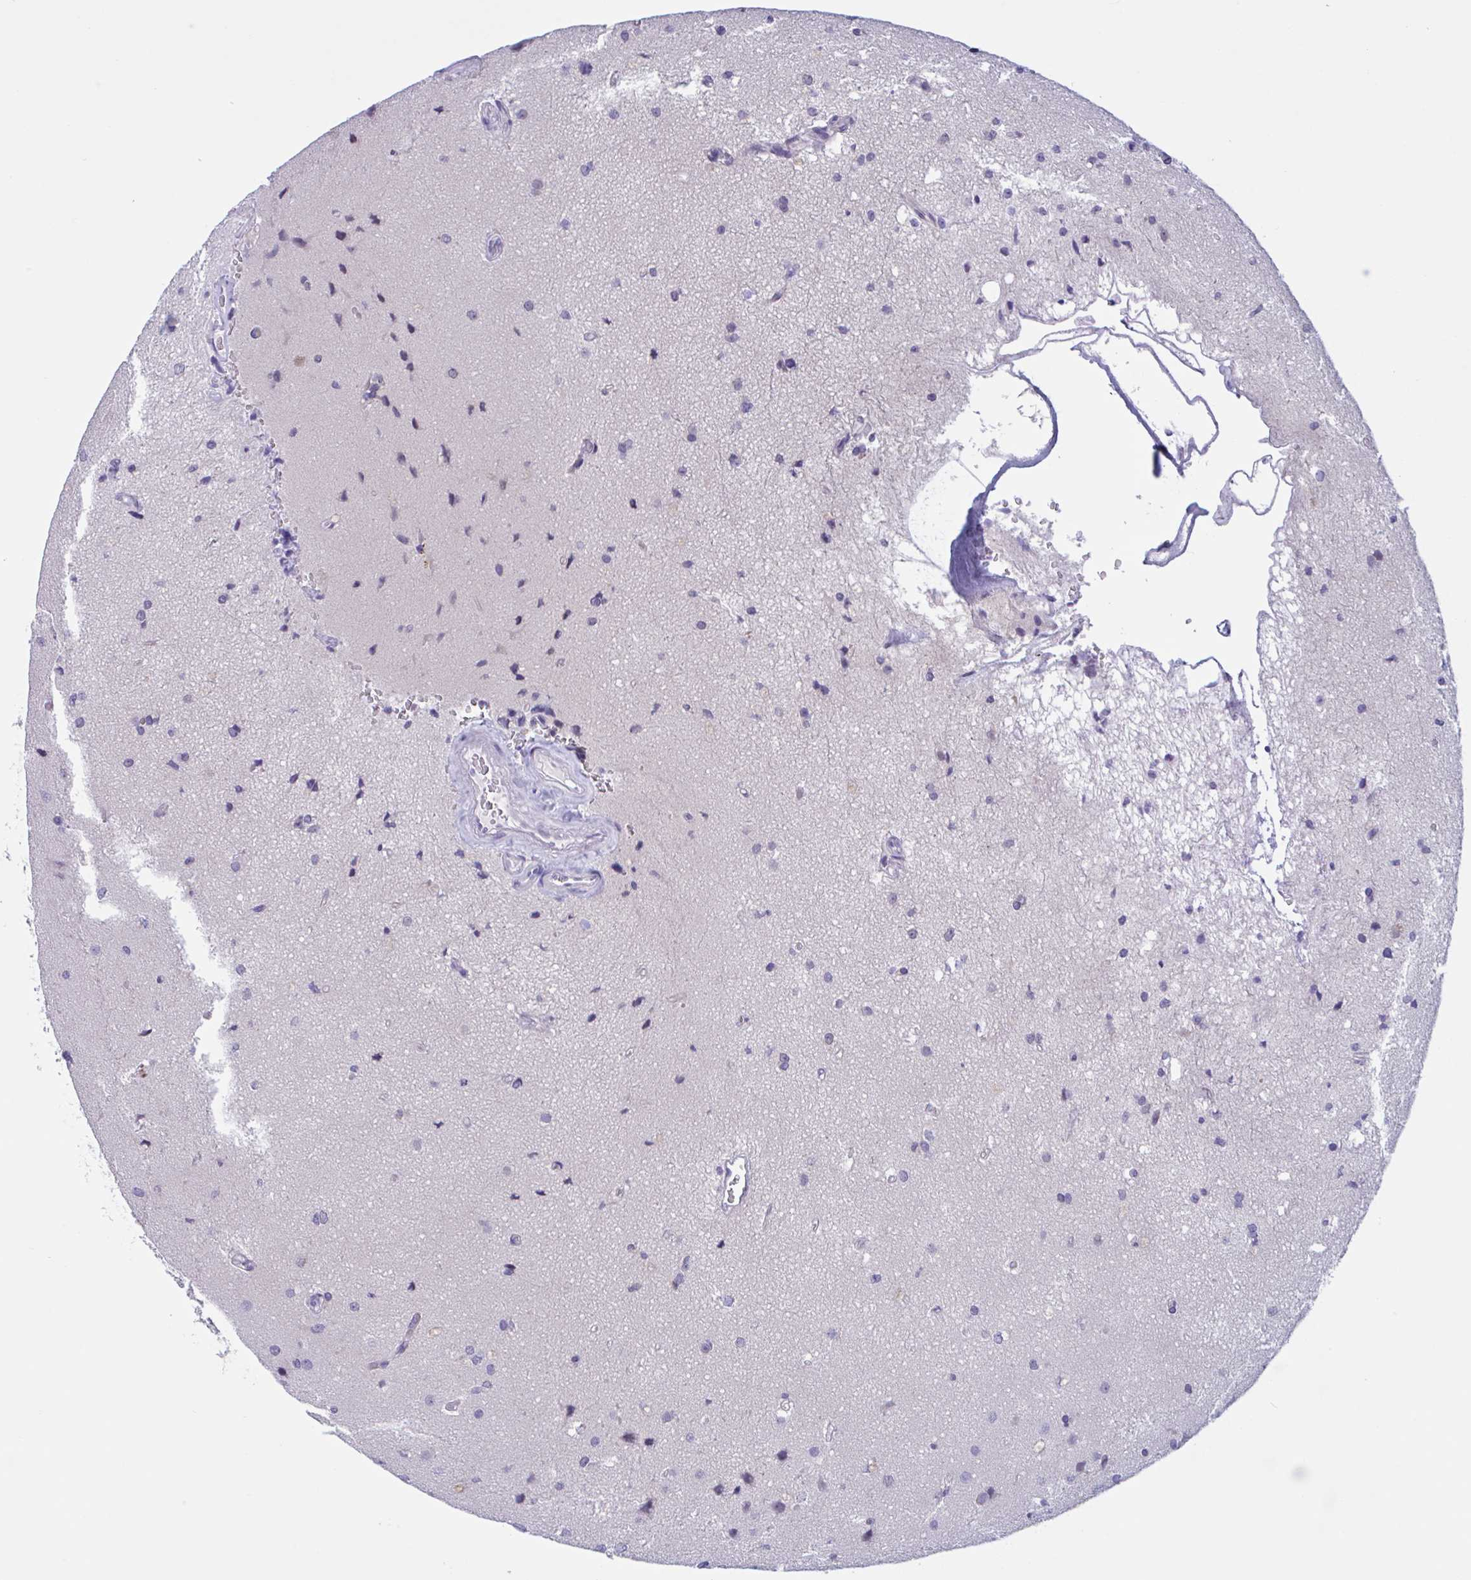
{"staining": {"intensity": "negative", "quantity": "none", "location": "none"}, "tissue": "glioma", "cell_type": "Tumor cells", "image_type": "cancer", "snomed": [{"axis": "morphology", "description": "Glioma, malignant, High grade"}, {"axis": "topography", "description": "Brain"}], "caption": "Micrograph shows no protein expression in tumor cells of glioma tissue.", "gene": "SNX11", "patient": {"sex": "male", "age": 68}}